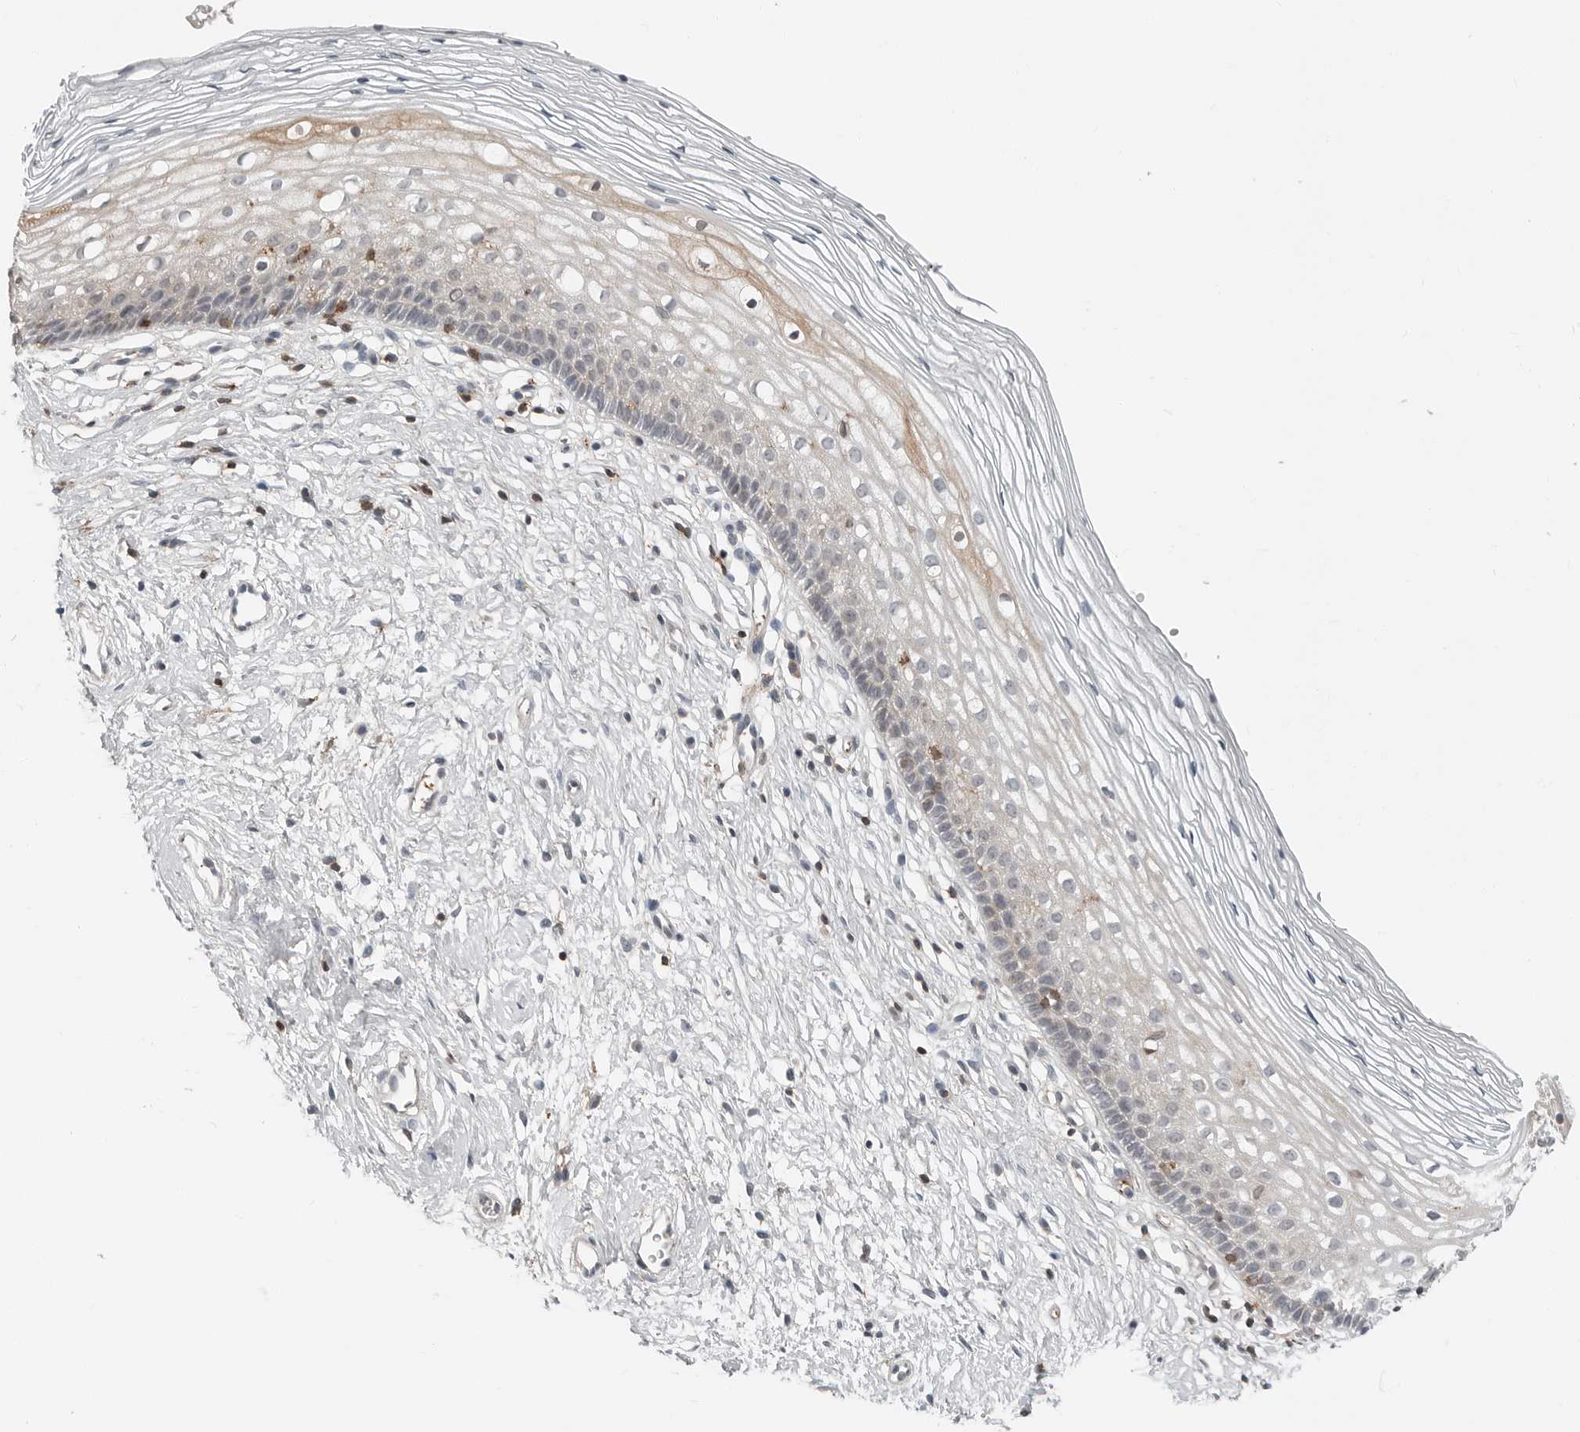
{"staining": {"intensity": "weak", "quantity": "<25%", "location": "cytoplasmic/membranous"}, "tissue": "cervix", "cell_type": "Glandular cells", "image_type": "normal", "snomed": [{"axis": "morphology", "description": "Normal tissue, NOS"}, {"axis": "topography", "description": "Cervix"}], "caption": "IHC photomicrograph of unremarkable human cervix stained for a protein (brown), which reveals no staining in glandular cells. The staining is performed using DAB (3,3'-diaminobenzidine) brown chromogen with nuclei counter-stained in using hematoxylin.", "gene": "LEFTY2", "patient": {"sex": "female", "age": 27}}